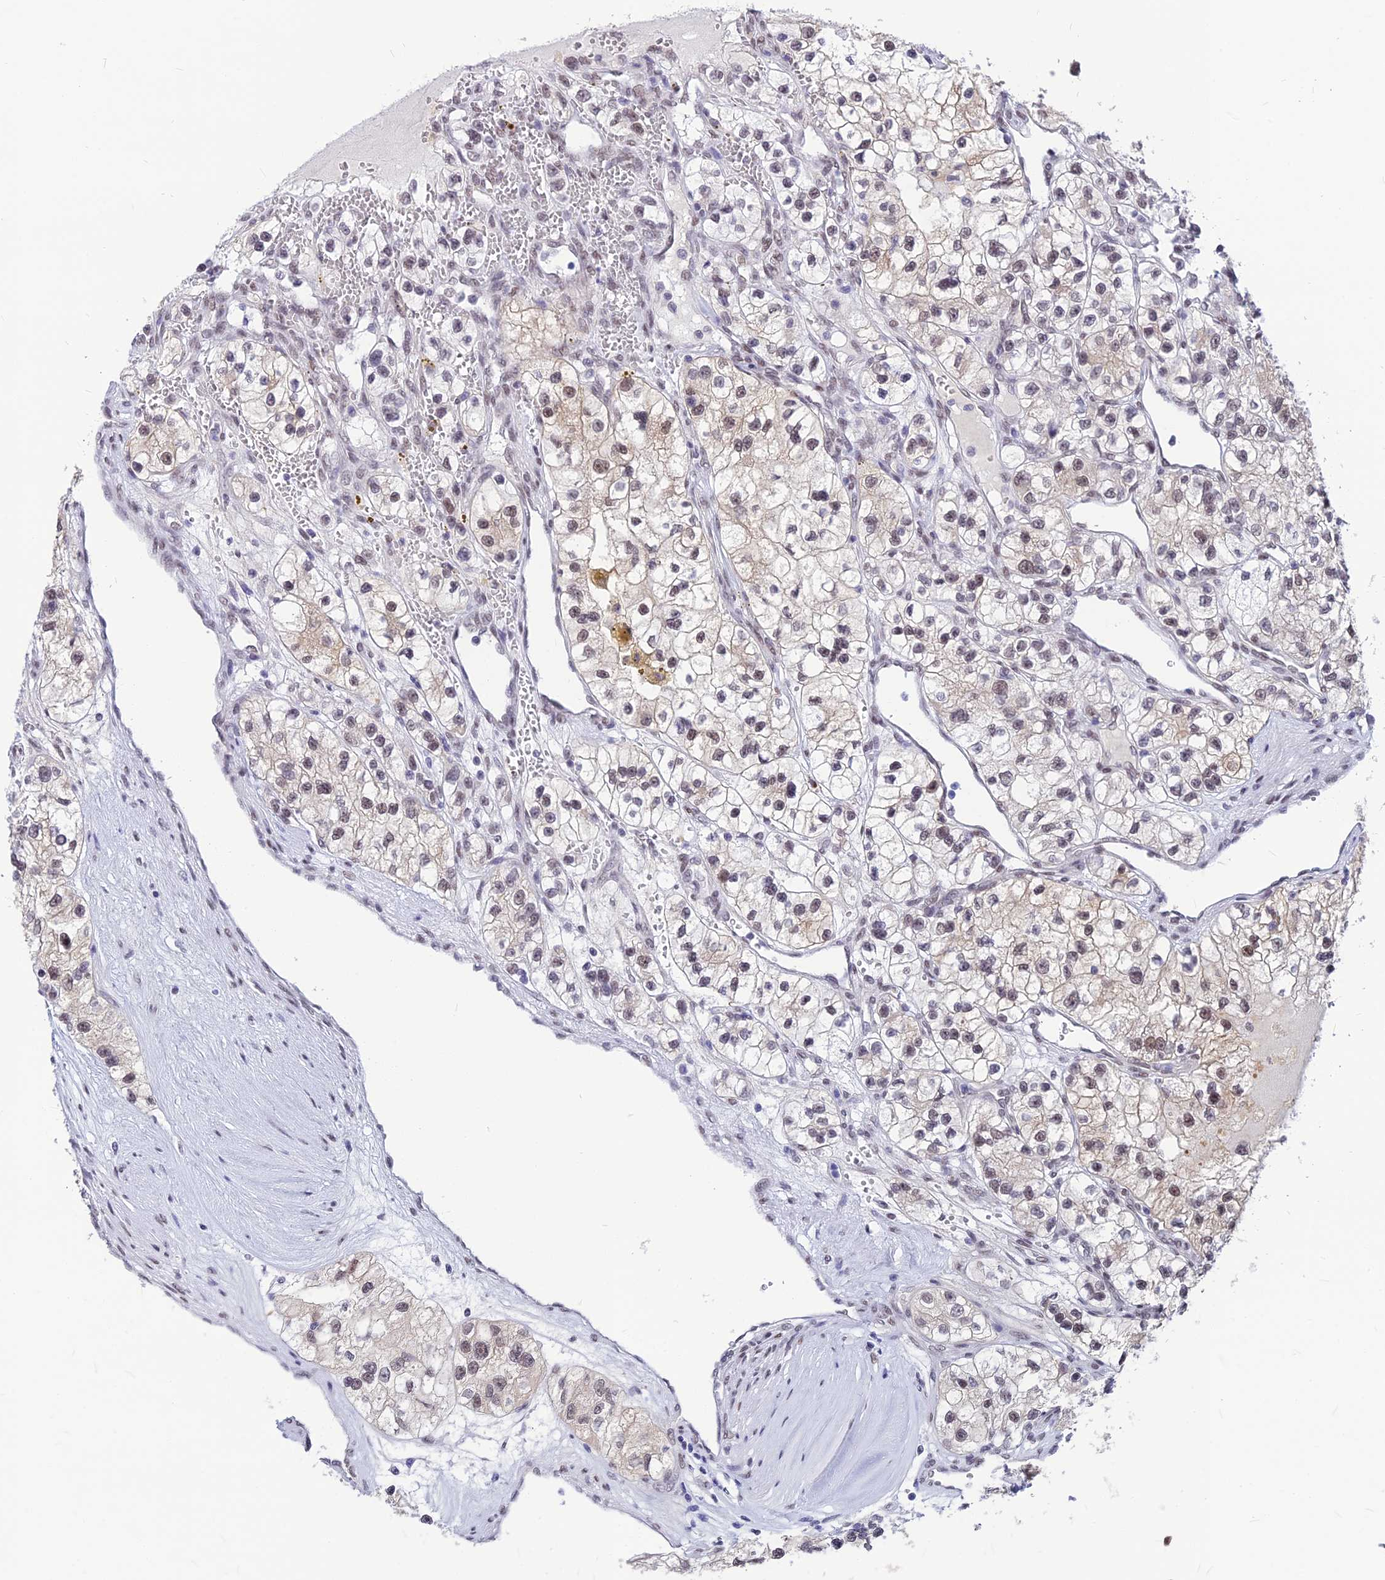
{"staining": {"intensity": "weak", "quantity": "25%-75%", "location": "nuclear"}, "tissue": "renal cancer", "cell_type": "Tumor cells", "image_type": "cancer", "snomed": [{"axis": "morphology", "description": "Adenocarcinoma, NOS"}, {"axis": "topography", "description": "Kidney"}], "caption": "Human renal cancer (adenocarcinoma) stained with a protein marker shows weak staining in tumor cells.", "gene": "KCTD13", "patient": {"sex": "female", "age": 57}}